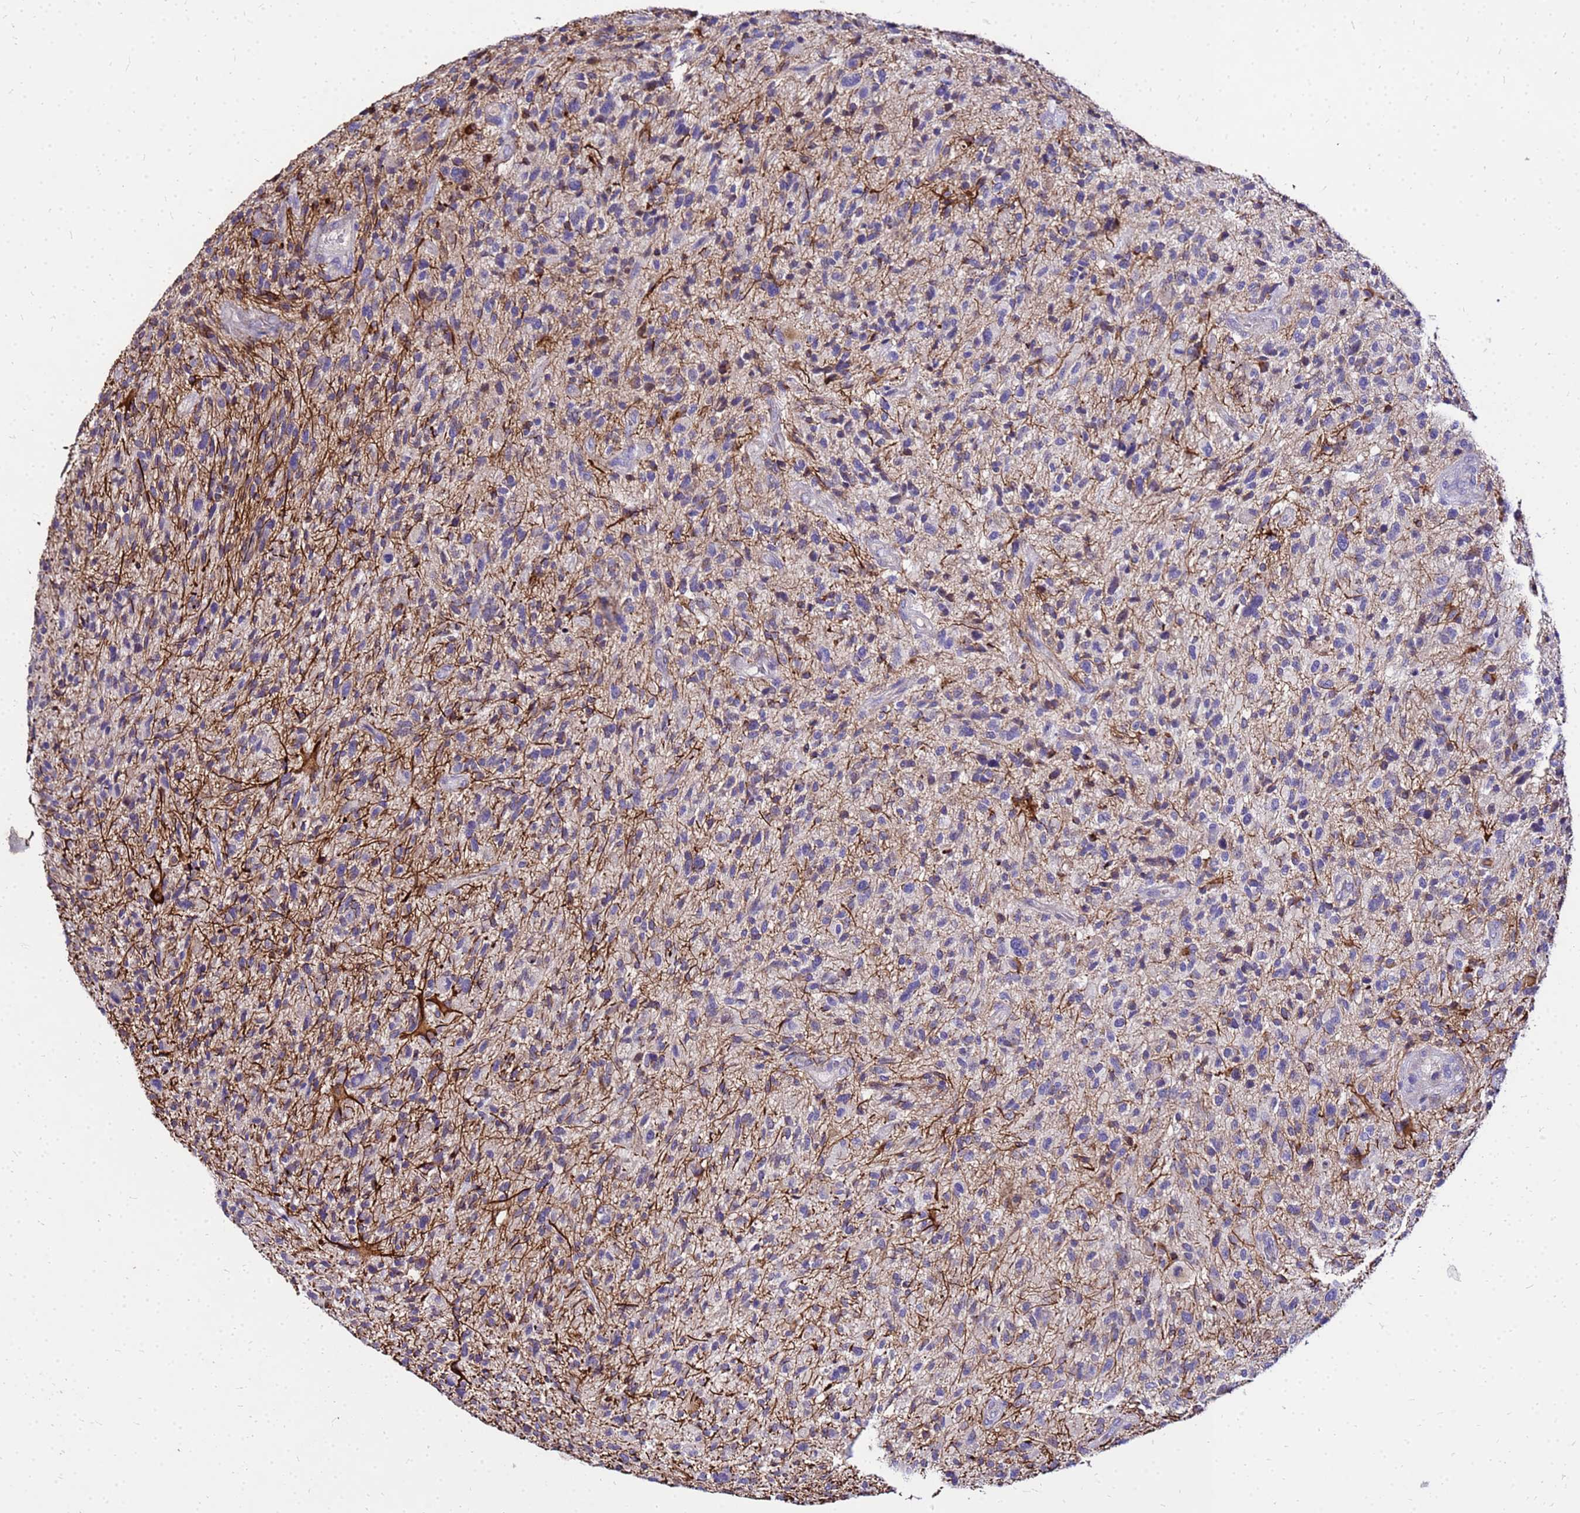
{"staining": {"intensity": "weak", "quantity": "<25%", "location": "cytoplasmic/membranous"}, "tissue": "glioma", "cell_type": "Tumor cells", "image_type": "cancer", "snomed": [{"axis": "morphology", "description": "Glioma, malignant, High grade"}, {"axis": "topography", "description": "Brain"}], "caption": "Immunohistochemical staining of human glioma exhibits no significant positivity in tumor cells. The staining is performed using DAB (3,3'-diaminobenzidine) brown chromogen with nuclei counter-stained in using hematoxylin.", "gene": "COX14", "patient": {"sex": "male", "age": 47}}